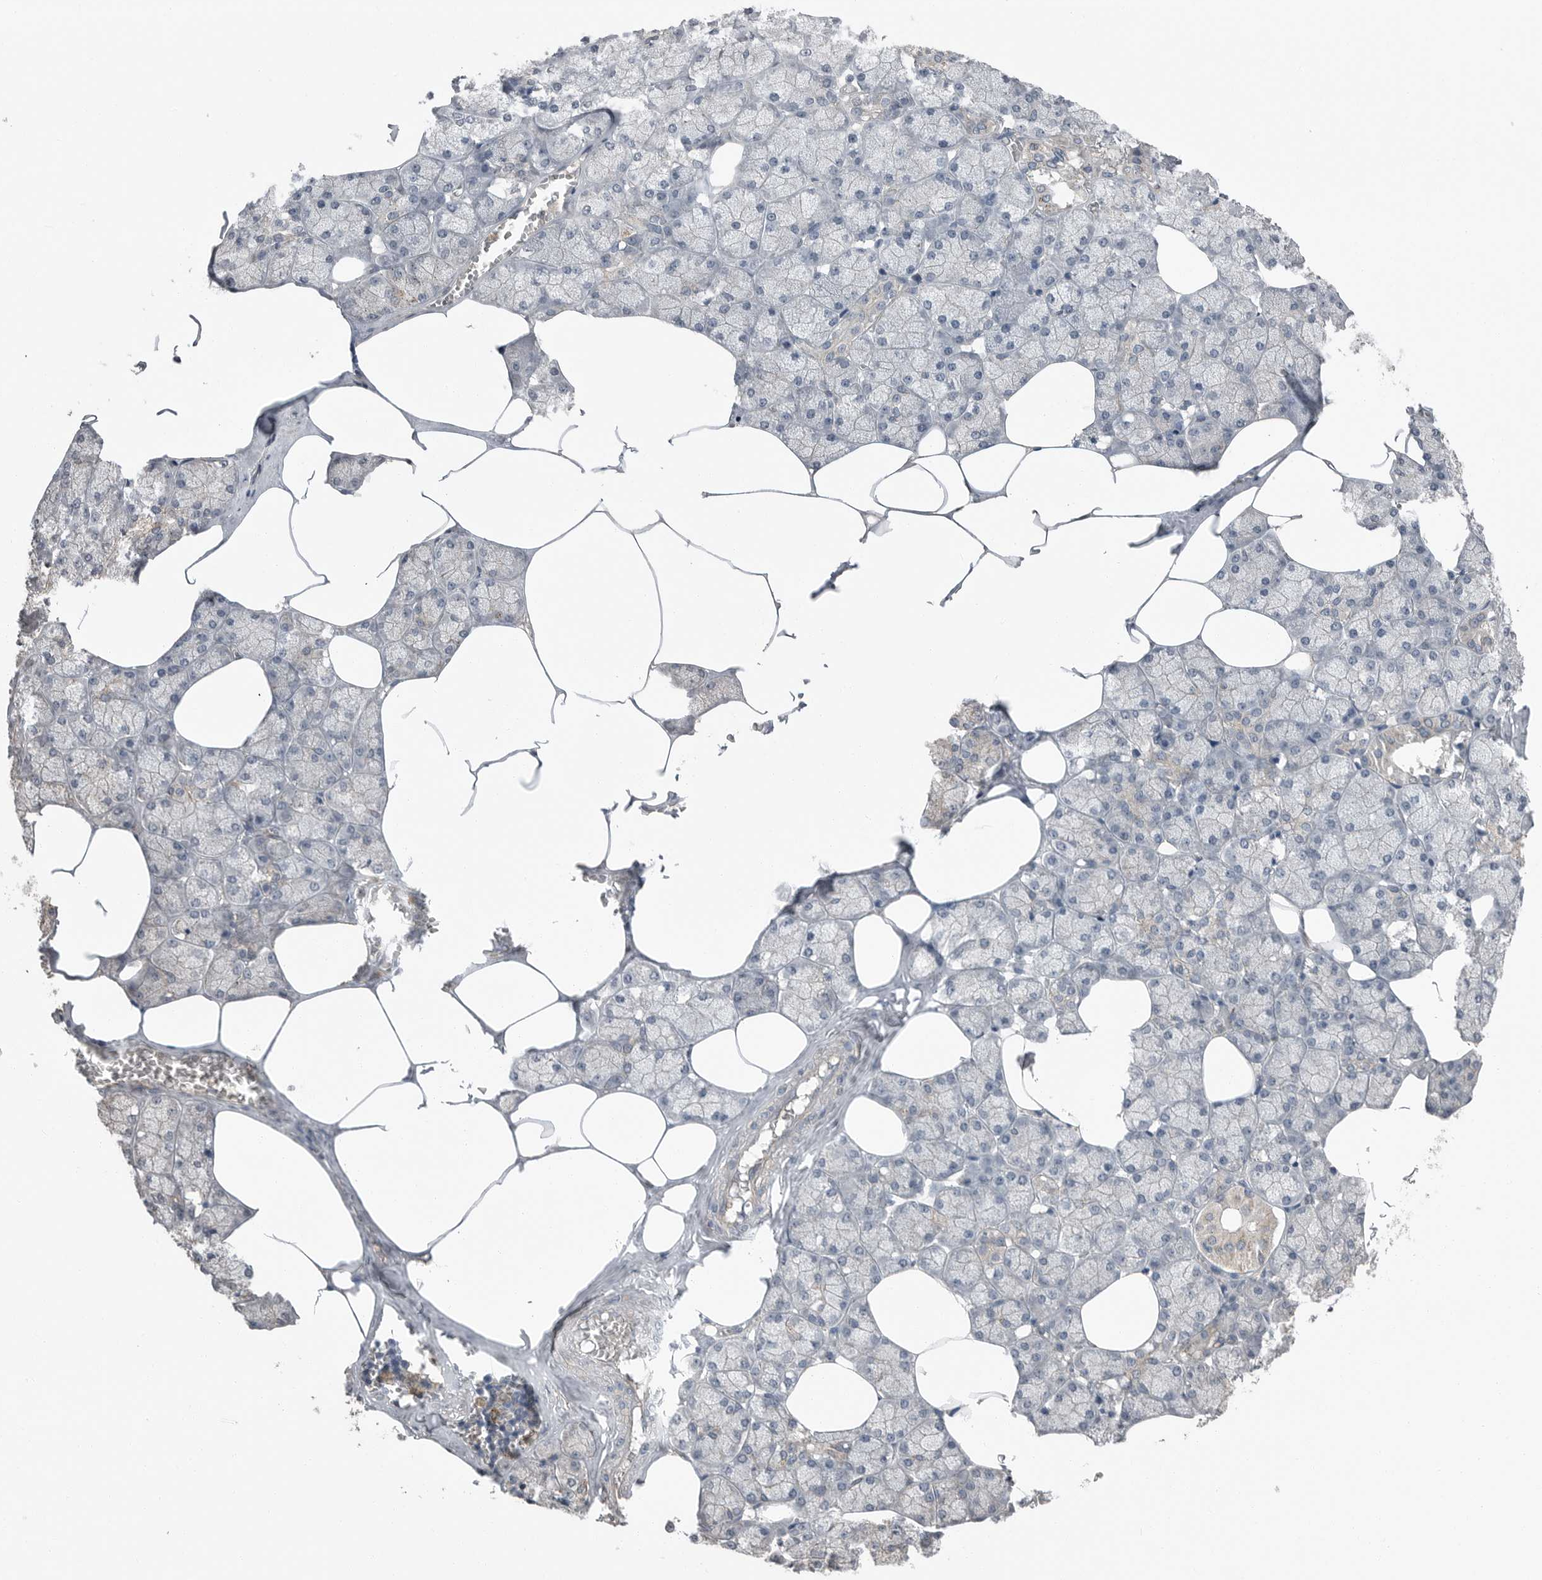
{"staining": {"intensity": "weak", "quantity": "<25%", "location": "cytoplasmic/membranous"}, "tissue": "salivary gland", "cell_type": "Glandular cells", "image_type": "normal", "snomed": [{"axis": "morphology", "description": "Normal tissue, NOS"}, {"axis": "topography", "description": "Salivary gland"}], "caption": "DAB (3,3'-diaminobenzidine) immunohistochemical staining of unremarkable human salivary gland demonstrates no significant positivity in glandular cells.", "gene": "SCP2", "patient": {"sex": "male", "age": 62}}